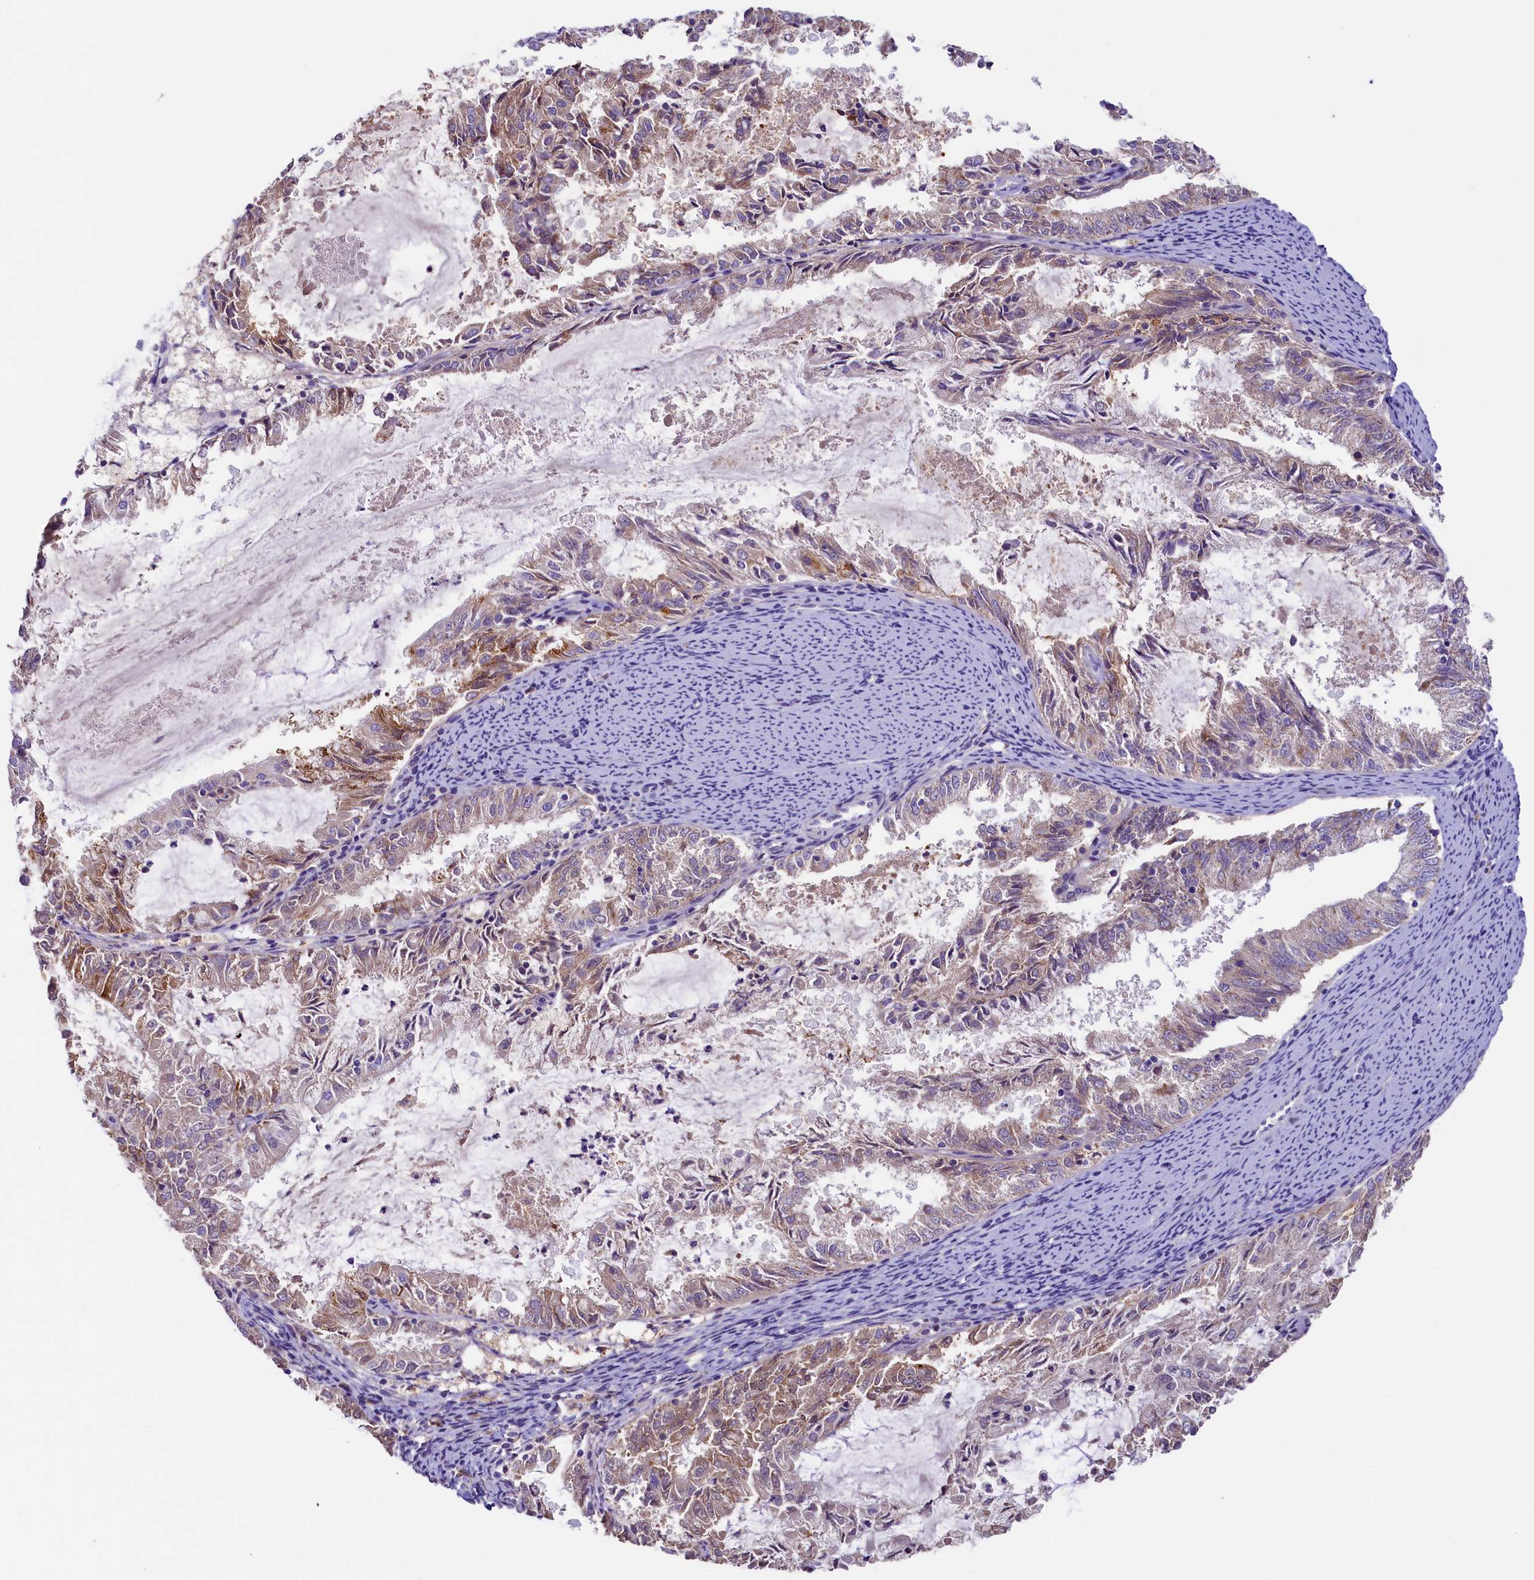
{"staining": {"intensity": "moderate", "quantity": "<25%", "location": "cytoplasmic/membranous"}, "tissue": "endometrial cancer", "cell_type": "Tumor cells", "image_type": "cancer", "snomed": [{"axis": "morphology", "description": "Adenocarcinoma, NOS"}, {"axis": "topography", "description": "Endometrium"}], "caption": "Immunohistochemical staining of adenocarcinoma (endometrial) shows low levels of moderate cytoplasmic/membranous protein staining in about <25% of tumor cells.", "gene": "PMPCB", "patient": {"sex": "female", "age": 57}}